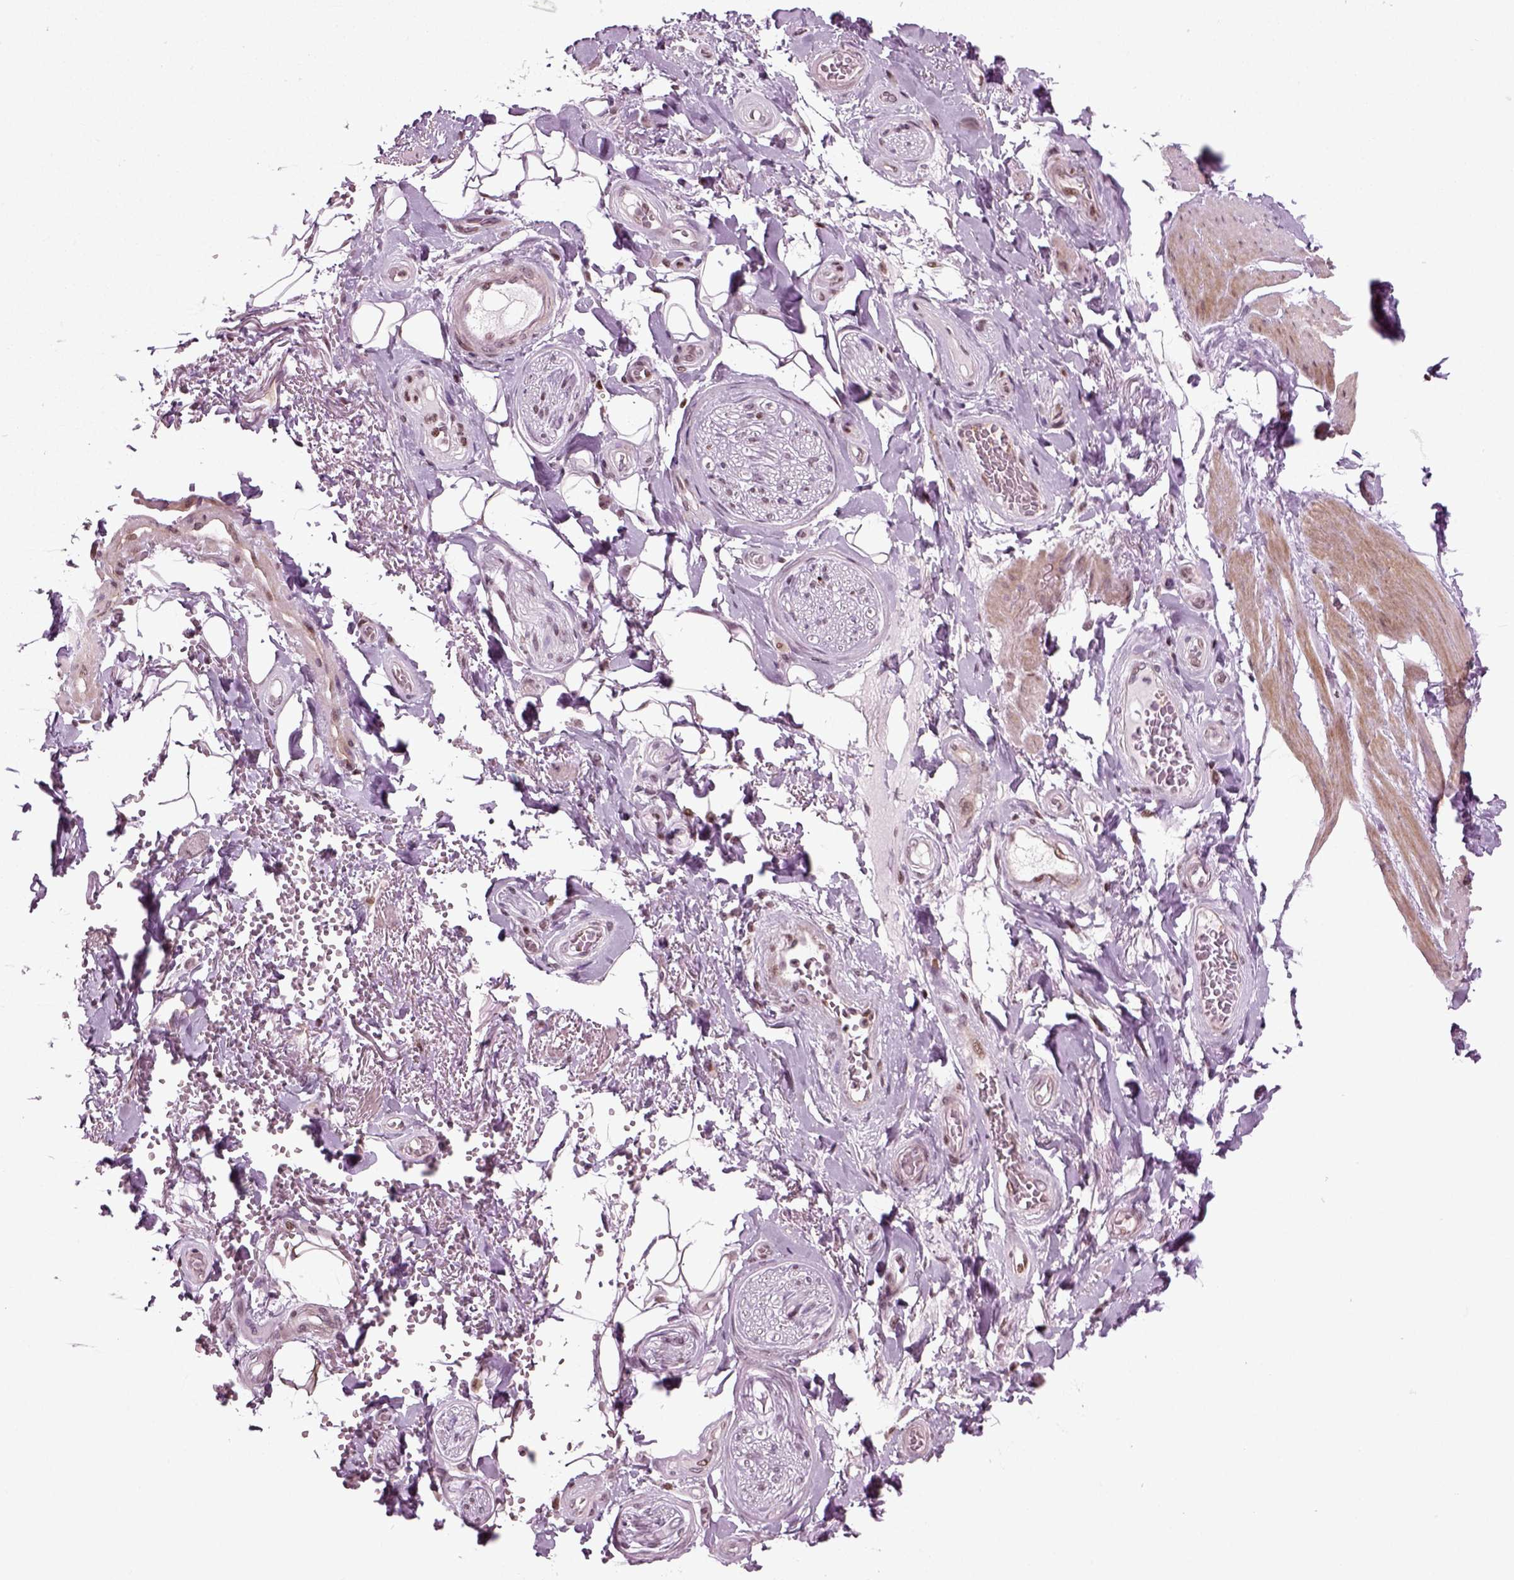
{"staining": {"intensity": "negative", "quantity": "none", "location": "none"}, "tissue": "adipose tissue", "cell_type": "Adipocytes", "image_type": "normal", "snomed": [{"axis": "morphology", "description": "Normal tissue, NOS"}, {"axis": "topography", "description": "Anal"}, {"axis": "topography", "description": "Peripheral nerve tissue"}], "caption": "DAB (3,3'-diaminobenzidine) immunohistochemical staining of benign human adipose tissue reveals no significant expression in adipocytes.", "gene": "HEYL", "patient": {"sex": "male", "age": 53}}